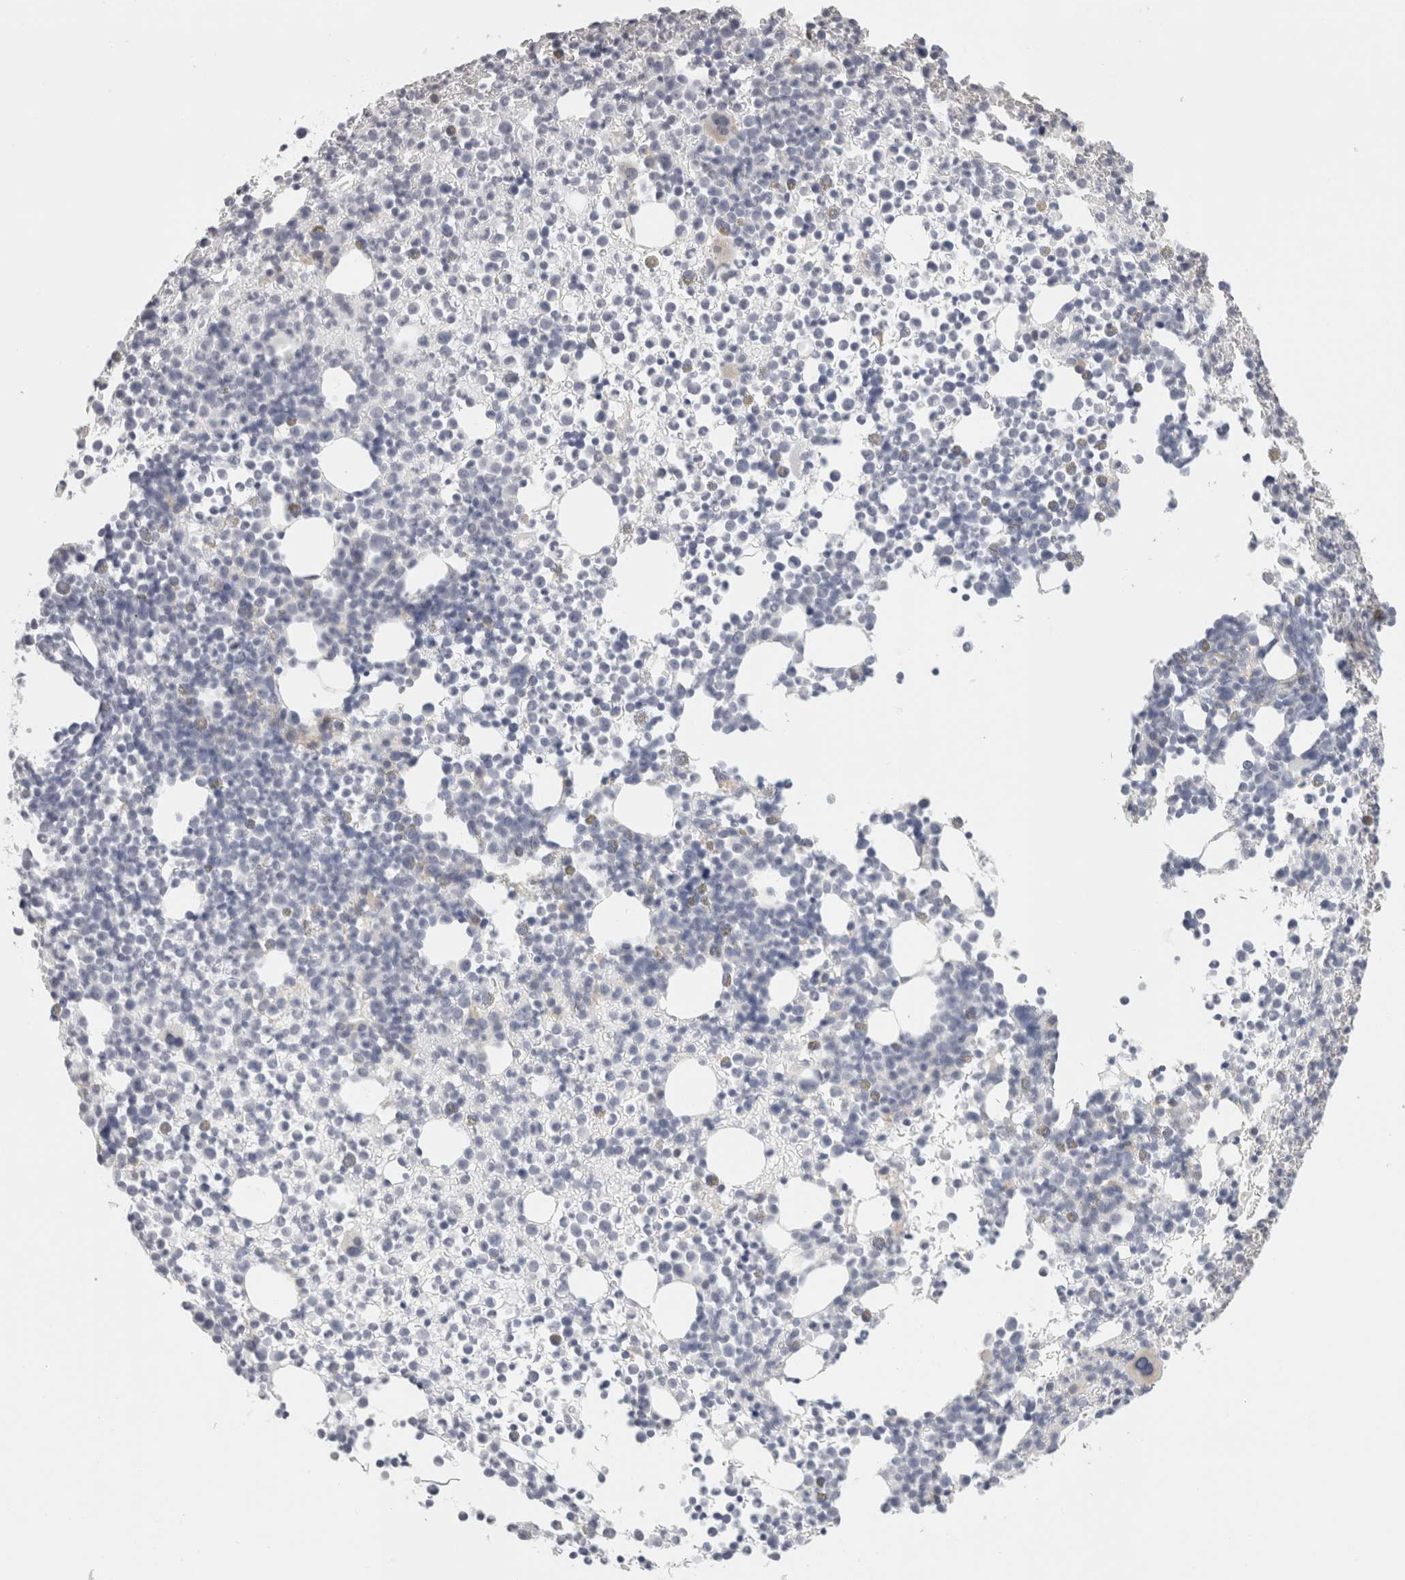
{"staining": {"intensity": "negative", "quantity": "none", "location": "none"}, "tissue": "bone marrow", "cell_type": "Hematopoietic cells", "image_type": "normal", "snomed": [{"axis": "morphology", "description": "Normal tissue, NOS"}, {"axis": "morphology", "description": "Inflammation, NOS"}, {"axis": "topography", "description": "Bone marrow"}], "caption": "A high-resolution photomicrograph shows IHC staining of benign bone marrow, which demonstrates no significant expression in hematopoietic cells. The staining is performed using DAB brown chromogen with nuclei counter-stained in using hematoxylin.", "gene": "FBLIM1", "patient": {"sex": "male", "age": 34}}